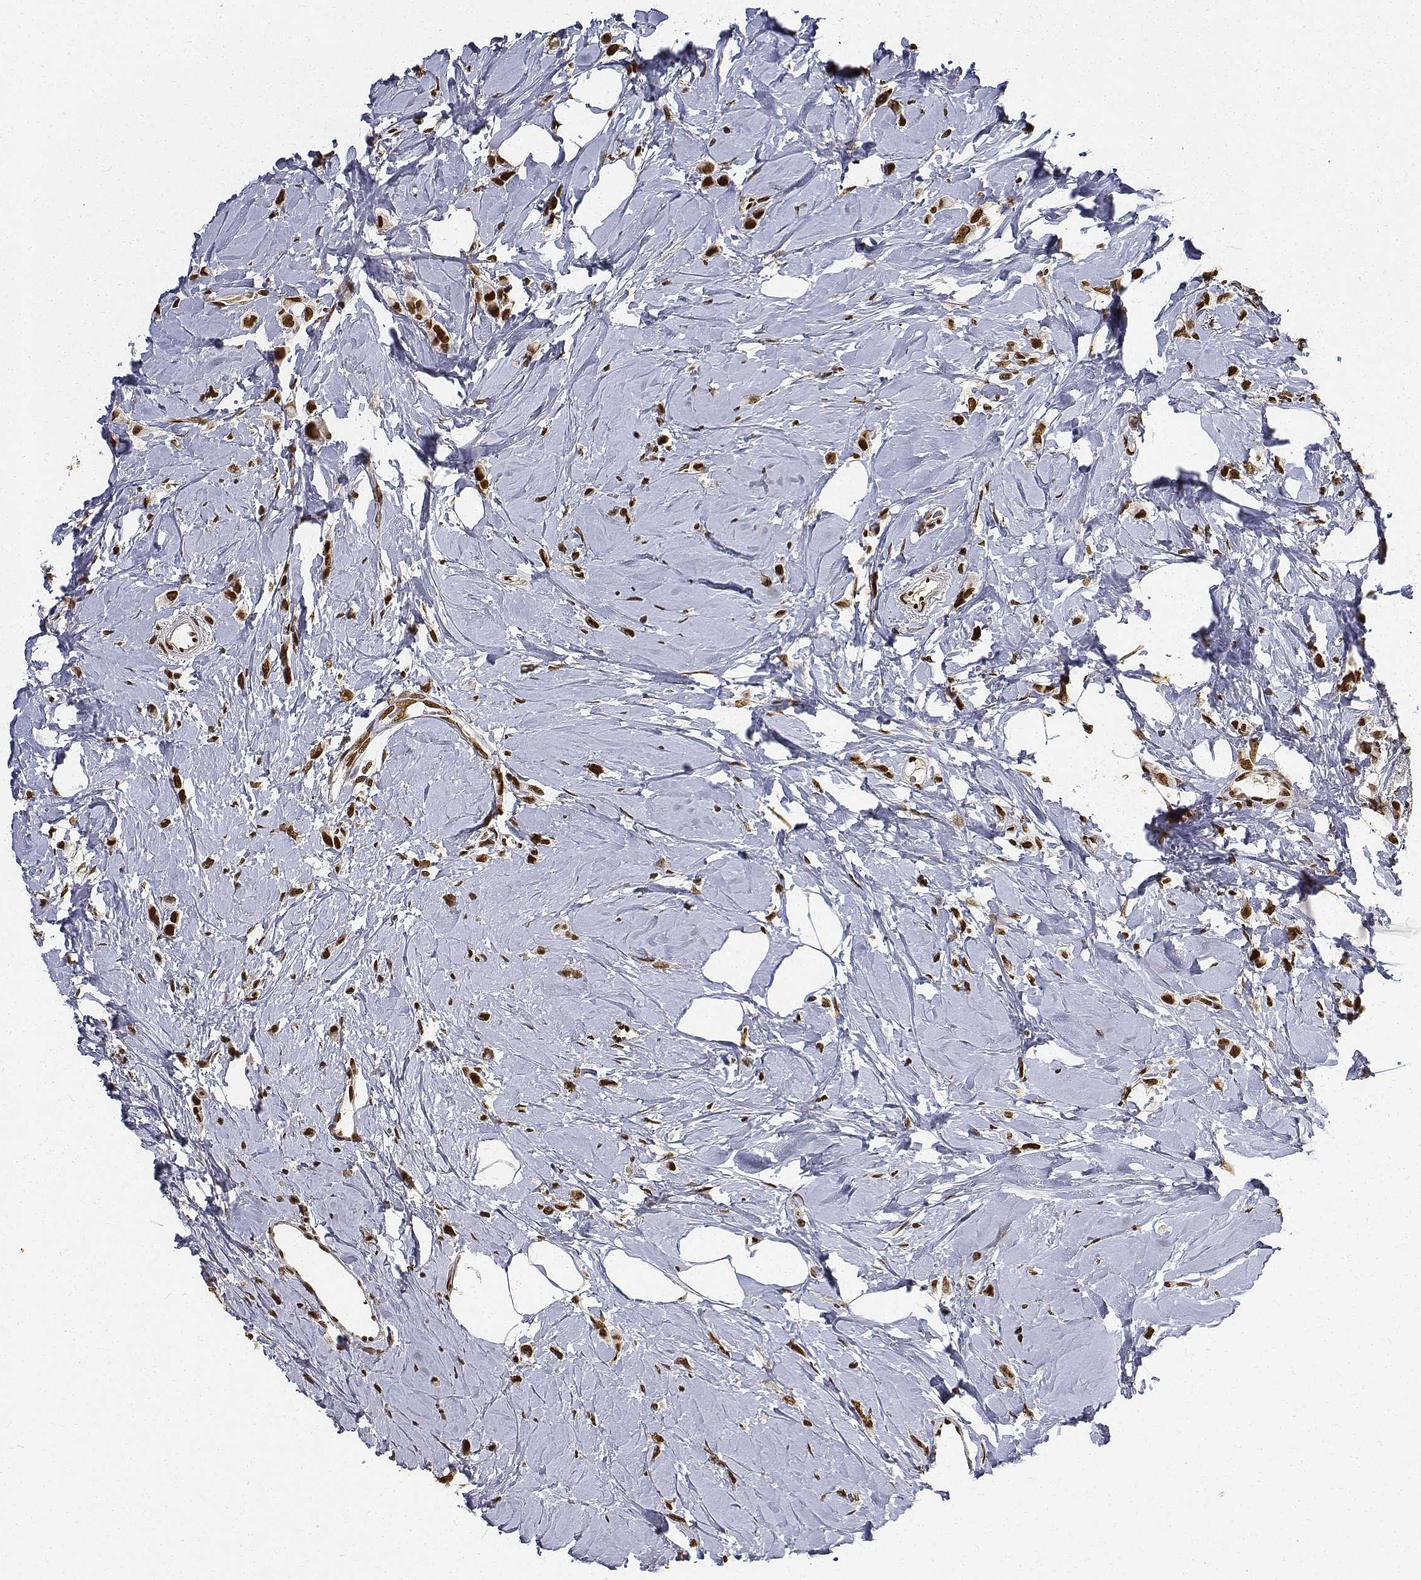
{"staining": {"intensity": "strong", "quantity": ">75%", "location": "nuclear"}, "tissue": "breast cancer", "cell_type": "Tumor cells", "image_type": "cancer", "snomed": [{"axis": "morphology", "description": "Lobular carcinoma"}, {"axis": "topography", "description": "Breast"}], "caption": "High-magnification brightfield microscopy of breast cancer (lobular carcinoma) stained with DAB (3,3'-diaminobenzidine) (brown) and counterstained with hematoxylin (blue). tumor cells exhibit strong nuclear staining is appreciated in approximately>75% of cells.", "gene": "ATRX", "patient": {"sex": "female", "age": 66}}